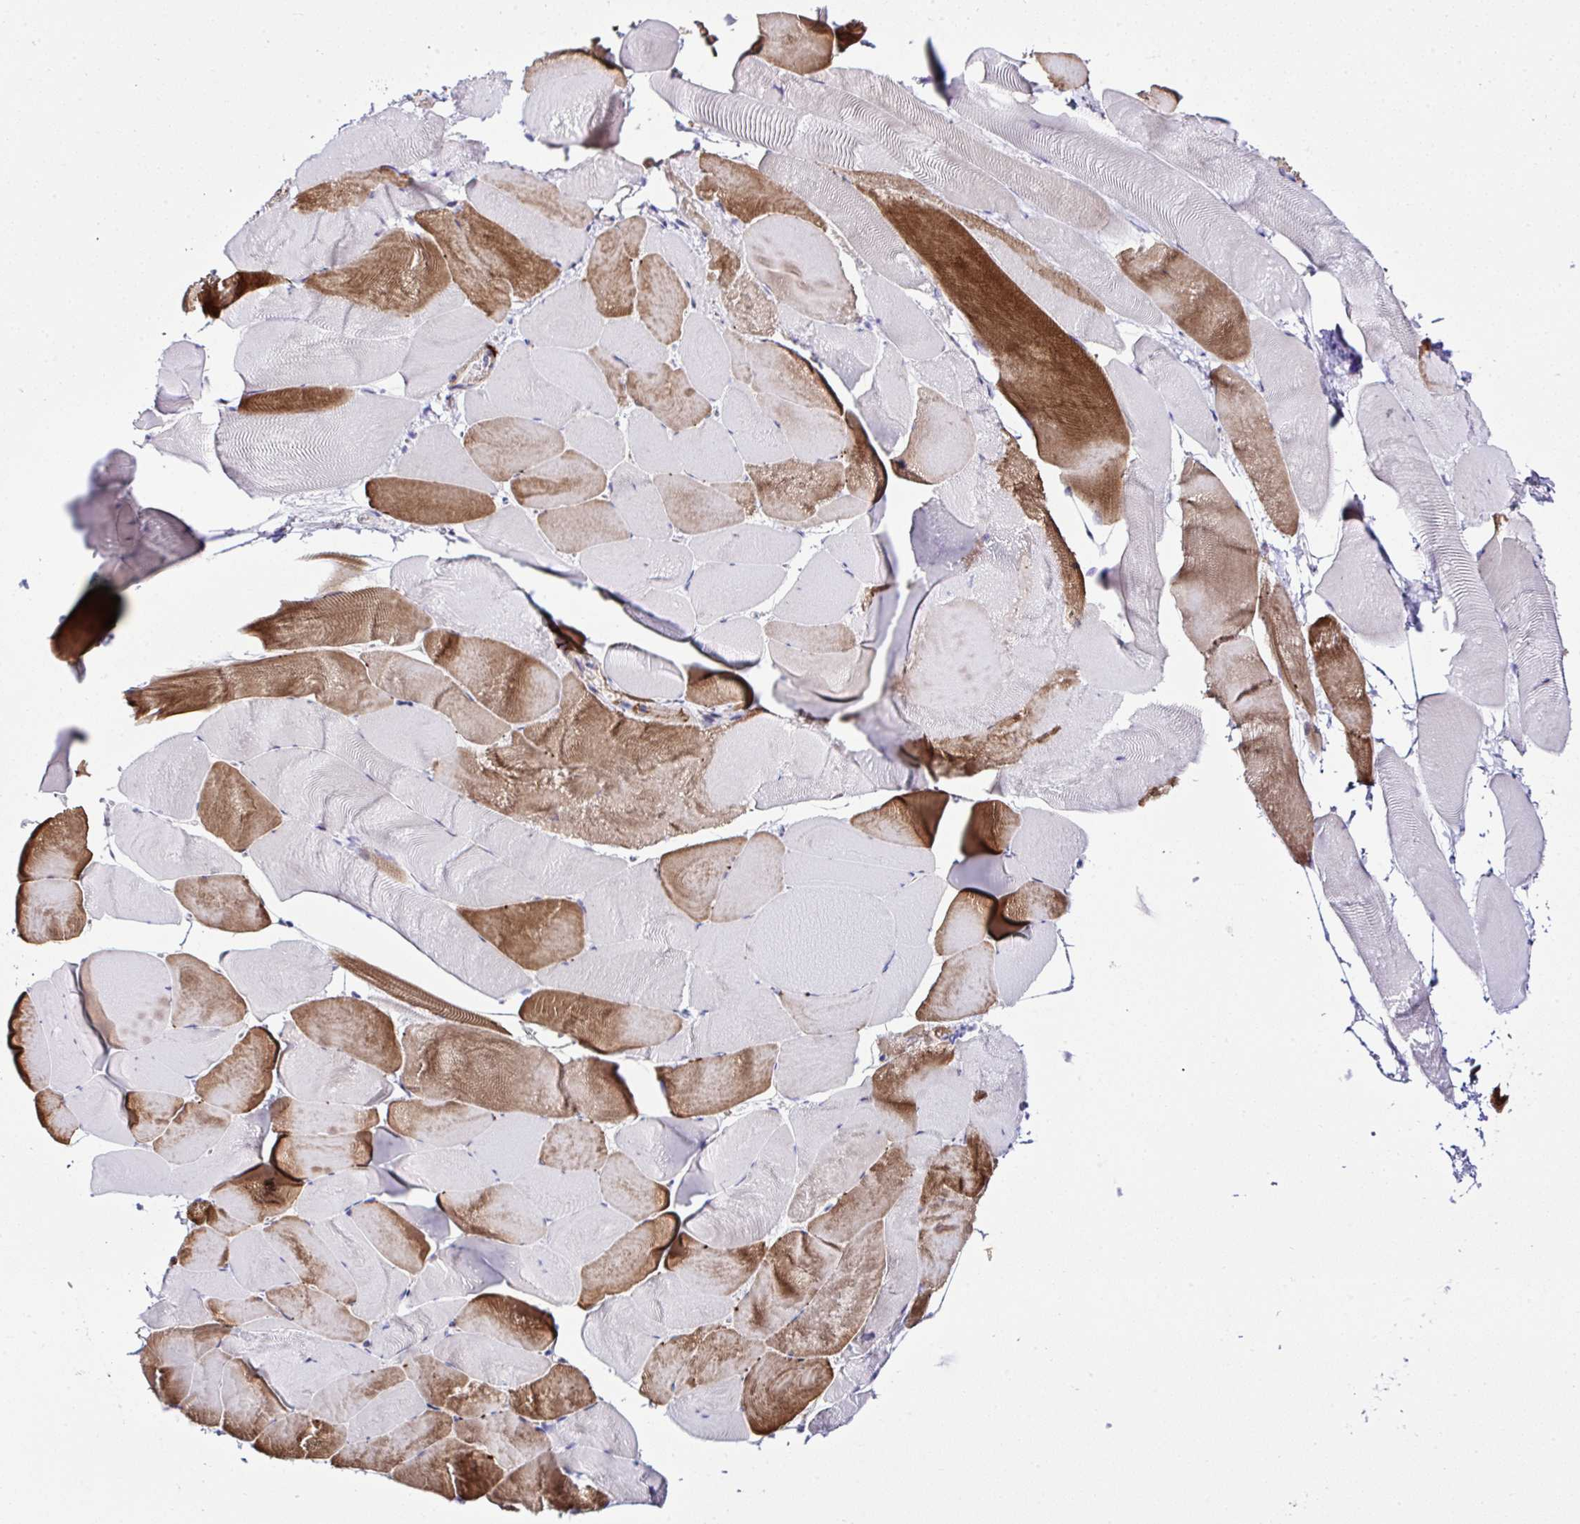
{"staining": {"intensity": "strong", "quantity": "<25%", "location": "cytoplasmic/membranous"}, "tissue": "skeletal muscle", "cell_type": "Myocytes", "image_type": "normal", "snomed": [{"axis": "morphology", "description": "Normal tissue, NOS"}, {"axis": "topography", "description": "Skeletal muscle"}], "caption": "This histopathology image displays normal skeletal muscle stained with IHC to label a protein in brown. The cytoplasmic/membranous of myocytes show strong positivity for the protein. Nuclei are counter-stained blue.", "gene": "FBXO34", "patient": {"sex": "female", "age": 64}}